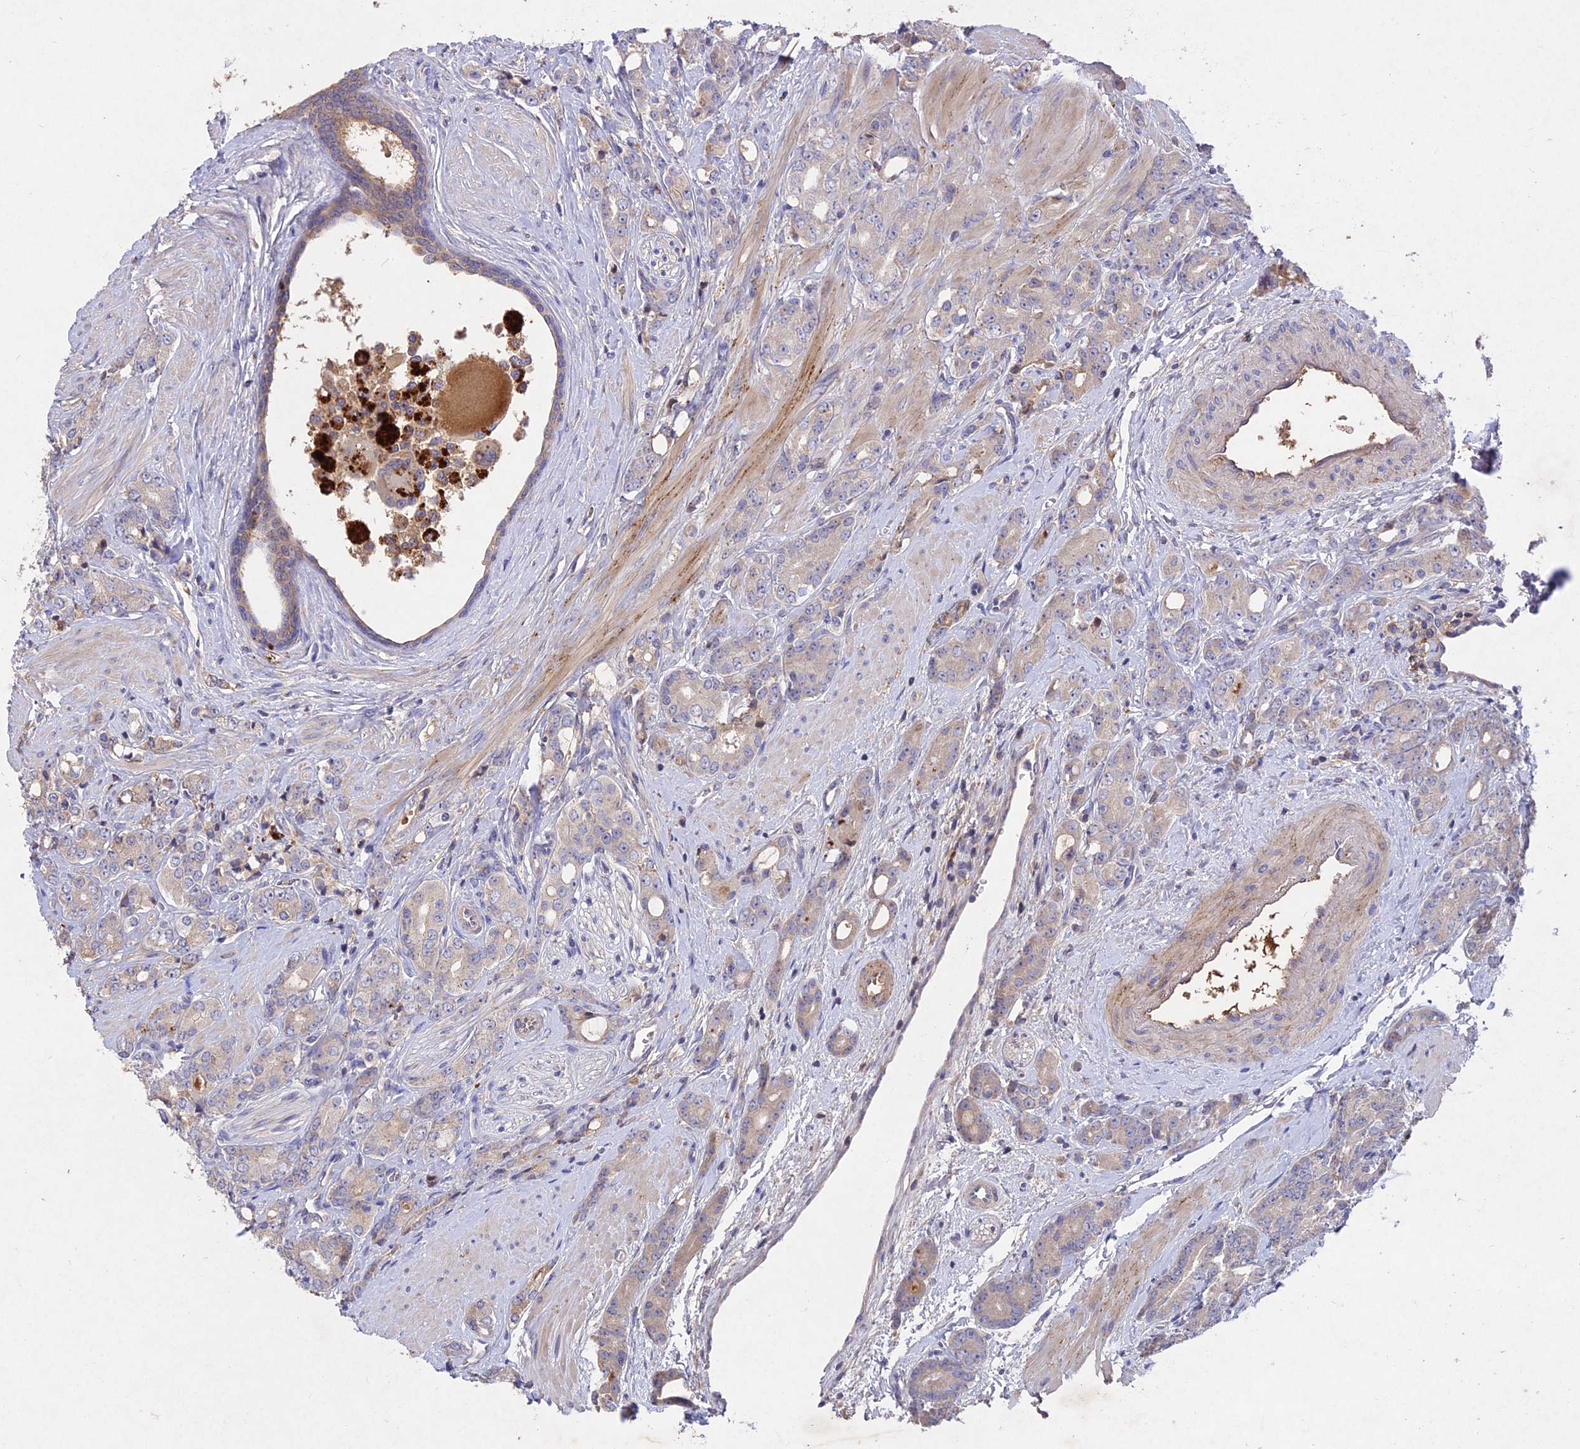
{"staining": {"intensity": "negative", "quantity": "none", "location": "none"}, "tissue": "prostate cancer", "cell_type": "Tumor cells", "image_type": "cancer", "snomed": [{"axis": "morphology", "description": "Adenocarcinoma, High grade"}, {"axis": "topography", "description": "Prostate"}], "caption": "High power microscopy image of an IHC image of prostate cancer (adenocarcinoma (high-grade)), revealing no significant staining in tumor cells.", "gene": "ADO", "patient": {"sex": "male", "age": 62}}